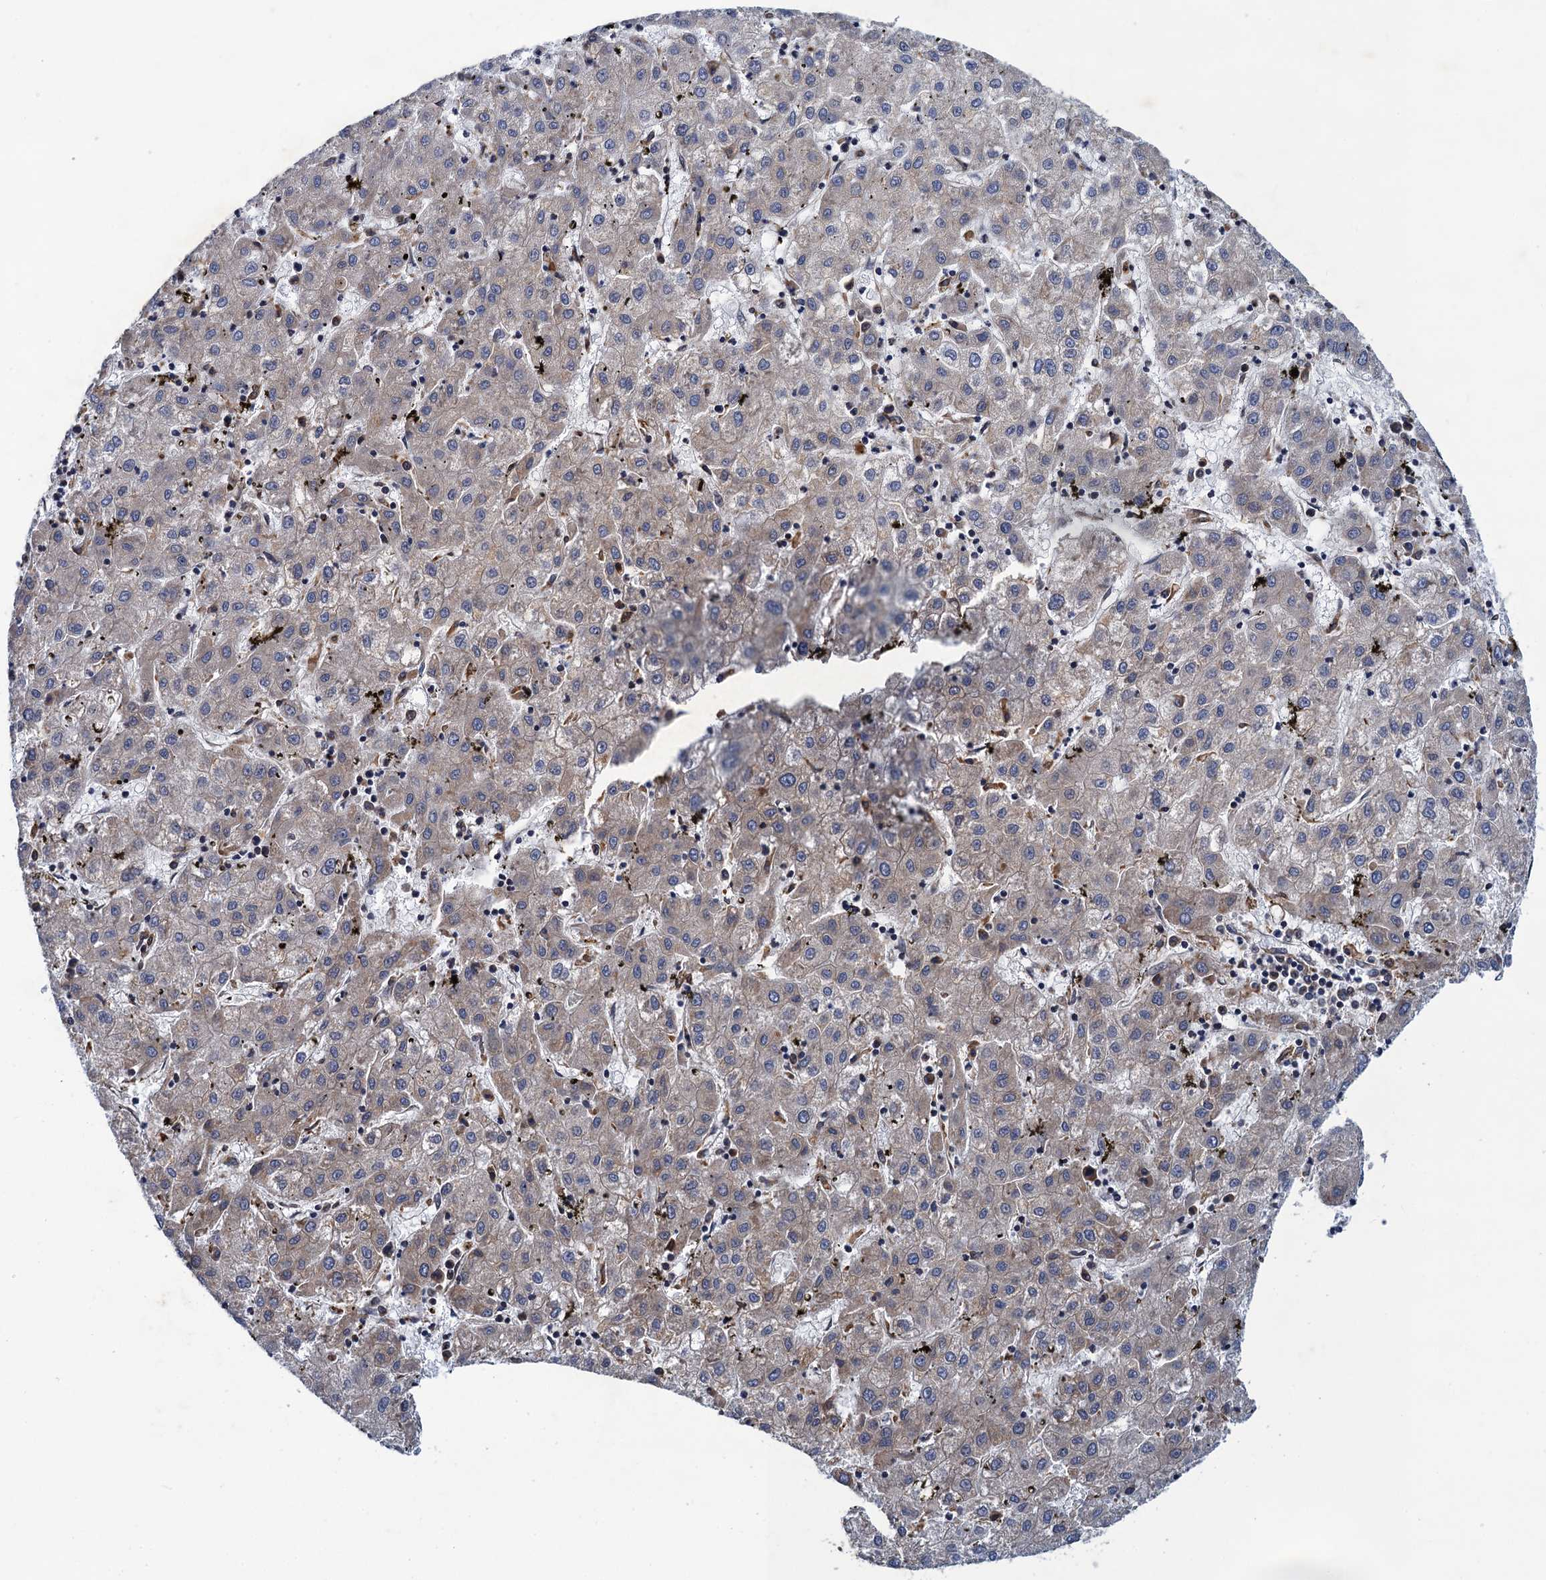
{"staining": {"intensity": "weak", "quantity": "<25%", "location": "cytoplasmic/membranous"}, "tissue": "liver cancer", "cell_type": "Tumor cells", "image_type": "cancer", "snomed": [{"axis": "morphology", "description": "Carcinoma, Hepatocellular, NOS"}, {"axis": "topography", "description": "Liver"}], "caption": "Immunohistochemical staining of human hepatocellular carcinoma (liver) reveals no significant staining in tumor cells.", "gene": "ARMC5", "patient": {"sex": "male", "age": 72}}